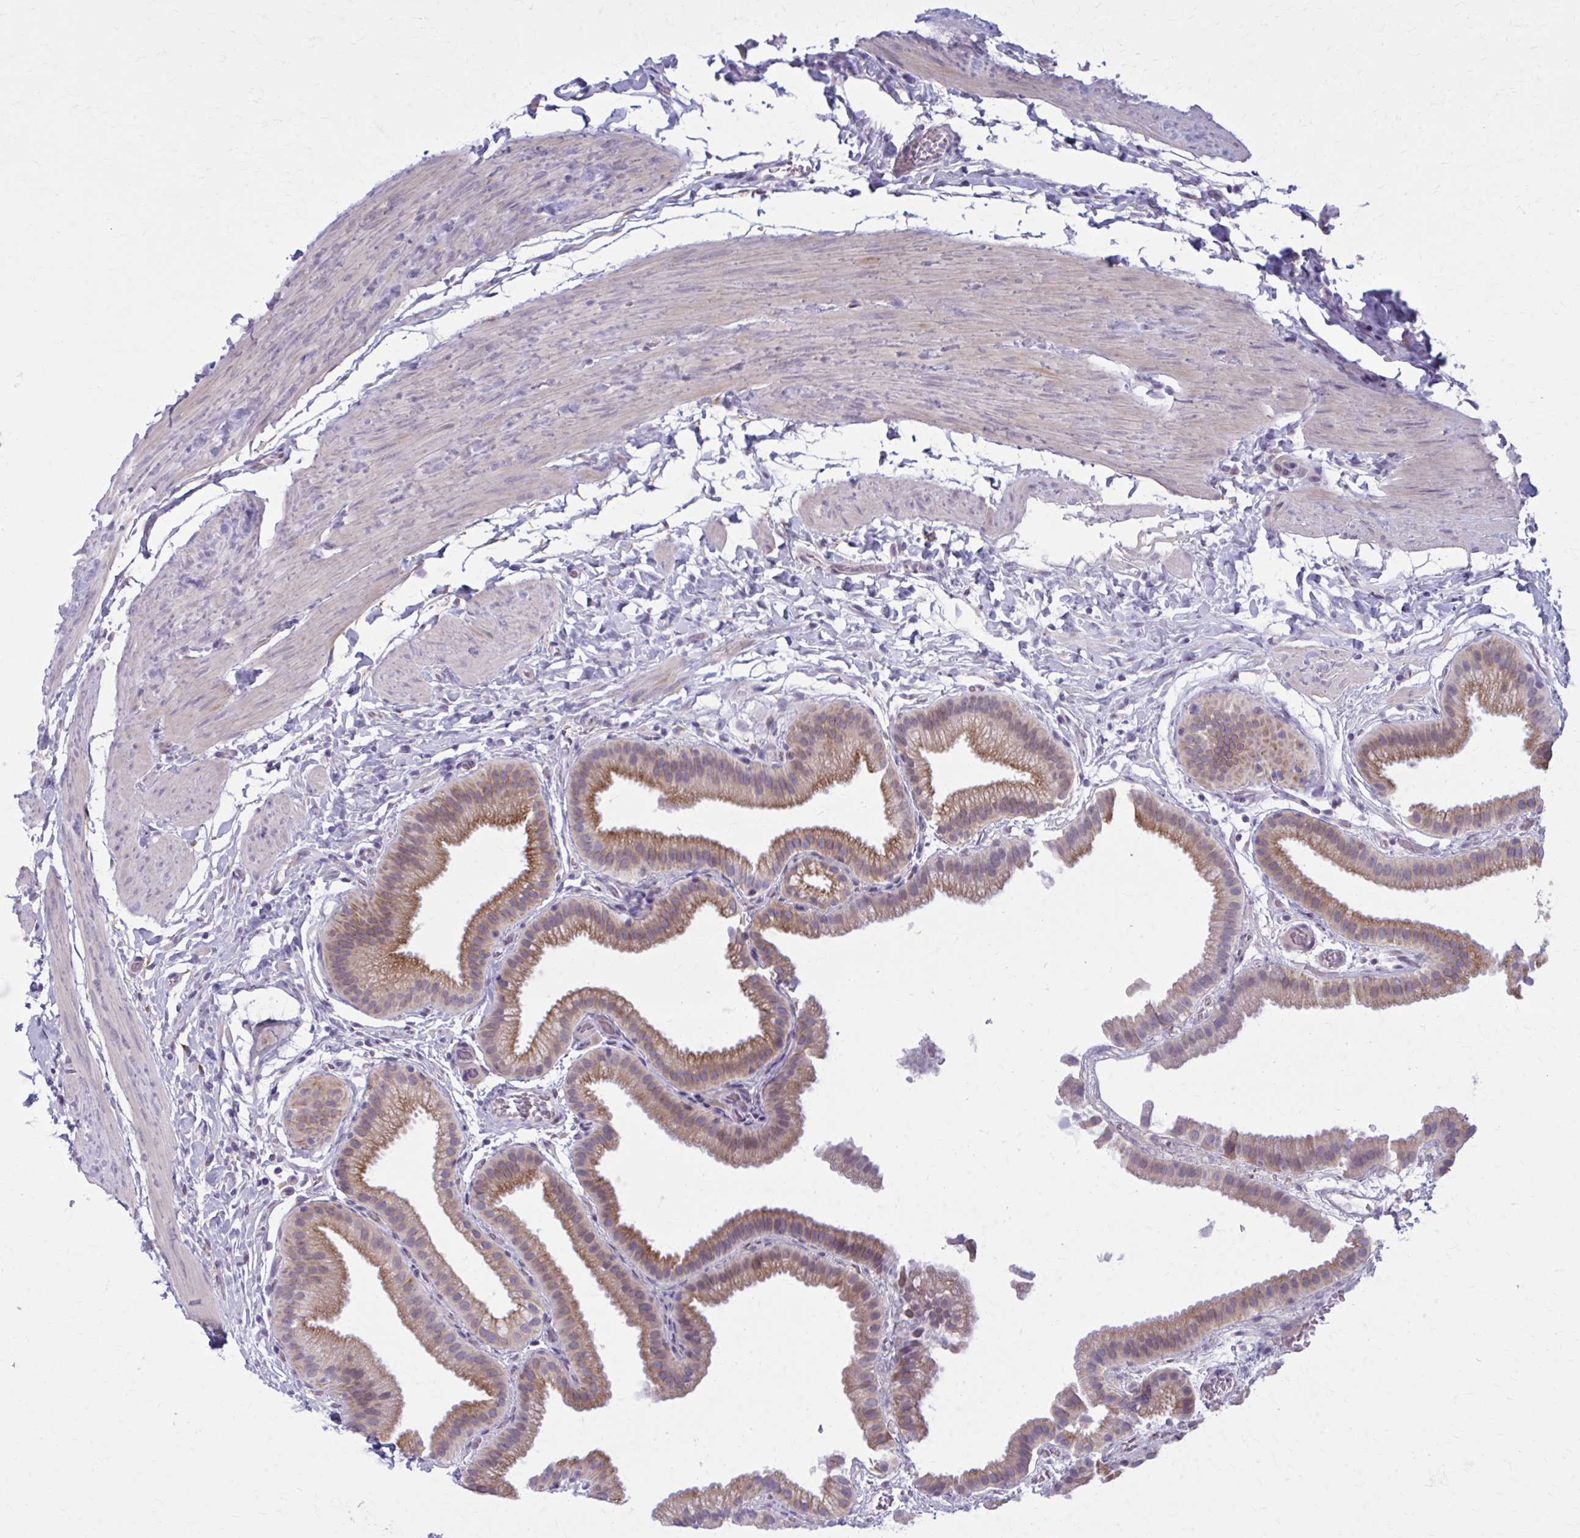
{"staining": {"intensity": "moderate", "quantity": "25%-75%", "location": "cytoplasmic/membranous"}, "tissue": "gallbladder", "cell_type": "Glandular cells", "image_type": "normal", "snomed": [{"axis": "morphology", "description": "Normal tissue, NOS"}, {"axis": "topography", "description": "Gallbladder"}], "caption": "The image exhibits a brown stain indicating the presence of a protein in the cytoplasmic/membranous of glandular cells in gallbladder. (DAB IHC, brown staining for protein, blue staining for nuclei).", "gene": "NUMBL", "patient": {"sex": "female", "age": 63}}